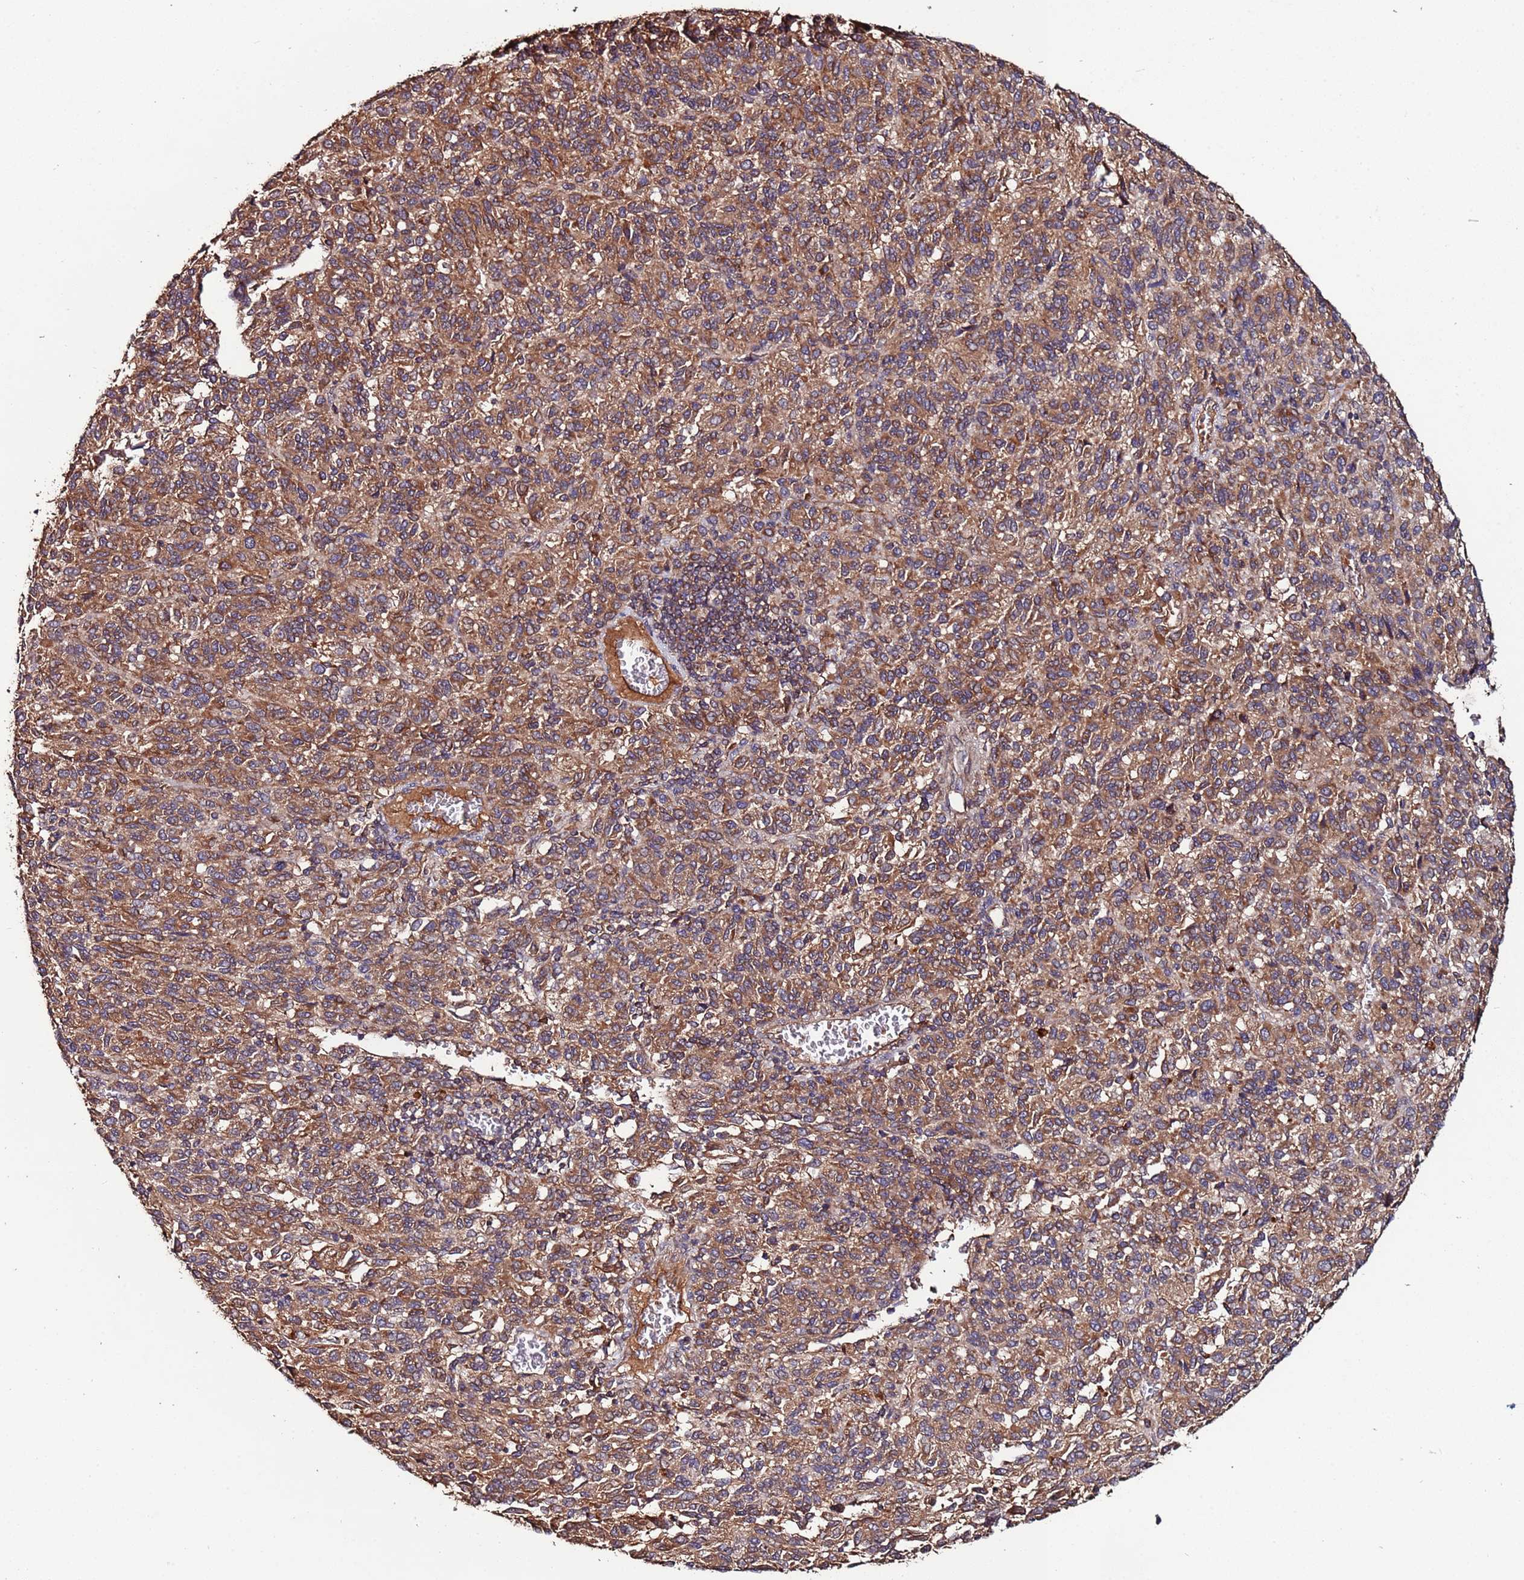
{"staining": {"intensity": "moderate", "quantity": ">75%", "location": "cytoplasmic/membranous"}, "tissue": "melanoma", "cell_type": "Tumor cells", "image_type": "cancer", "snomed": [{"axis": "morphology", "description": "Malignant melanoma, Metastatic site"}, {"axis": "topography", "description": "Lung"}], "caption": "Protein staining demonstrates moderate cytoplasmic/membranous expression in about >75% of tumor cells in malignant melanoma (metastatic site).", "gene": "RPS15A", "patient": {"sex": "male", "age": 64}}